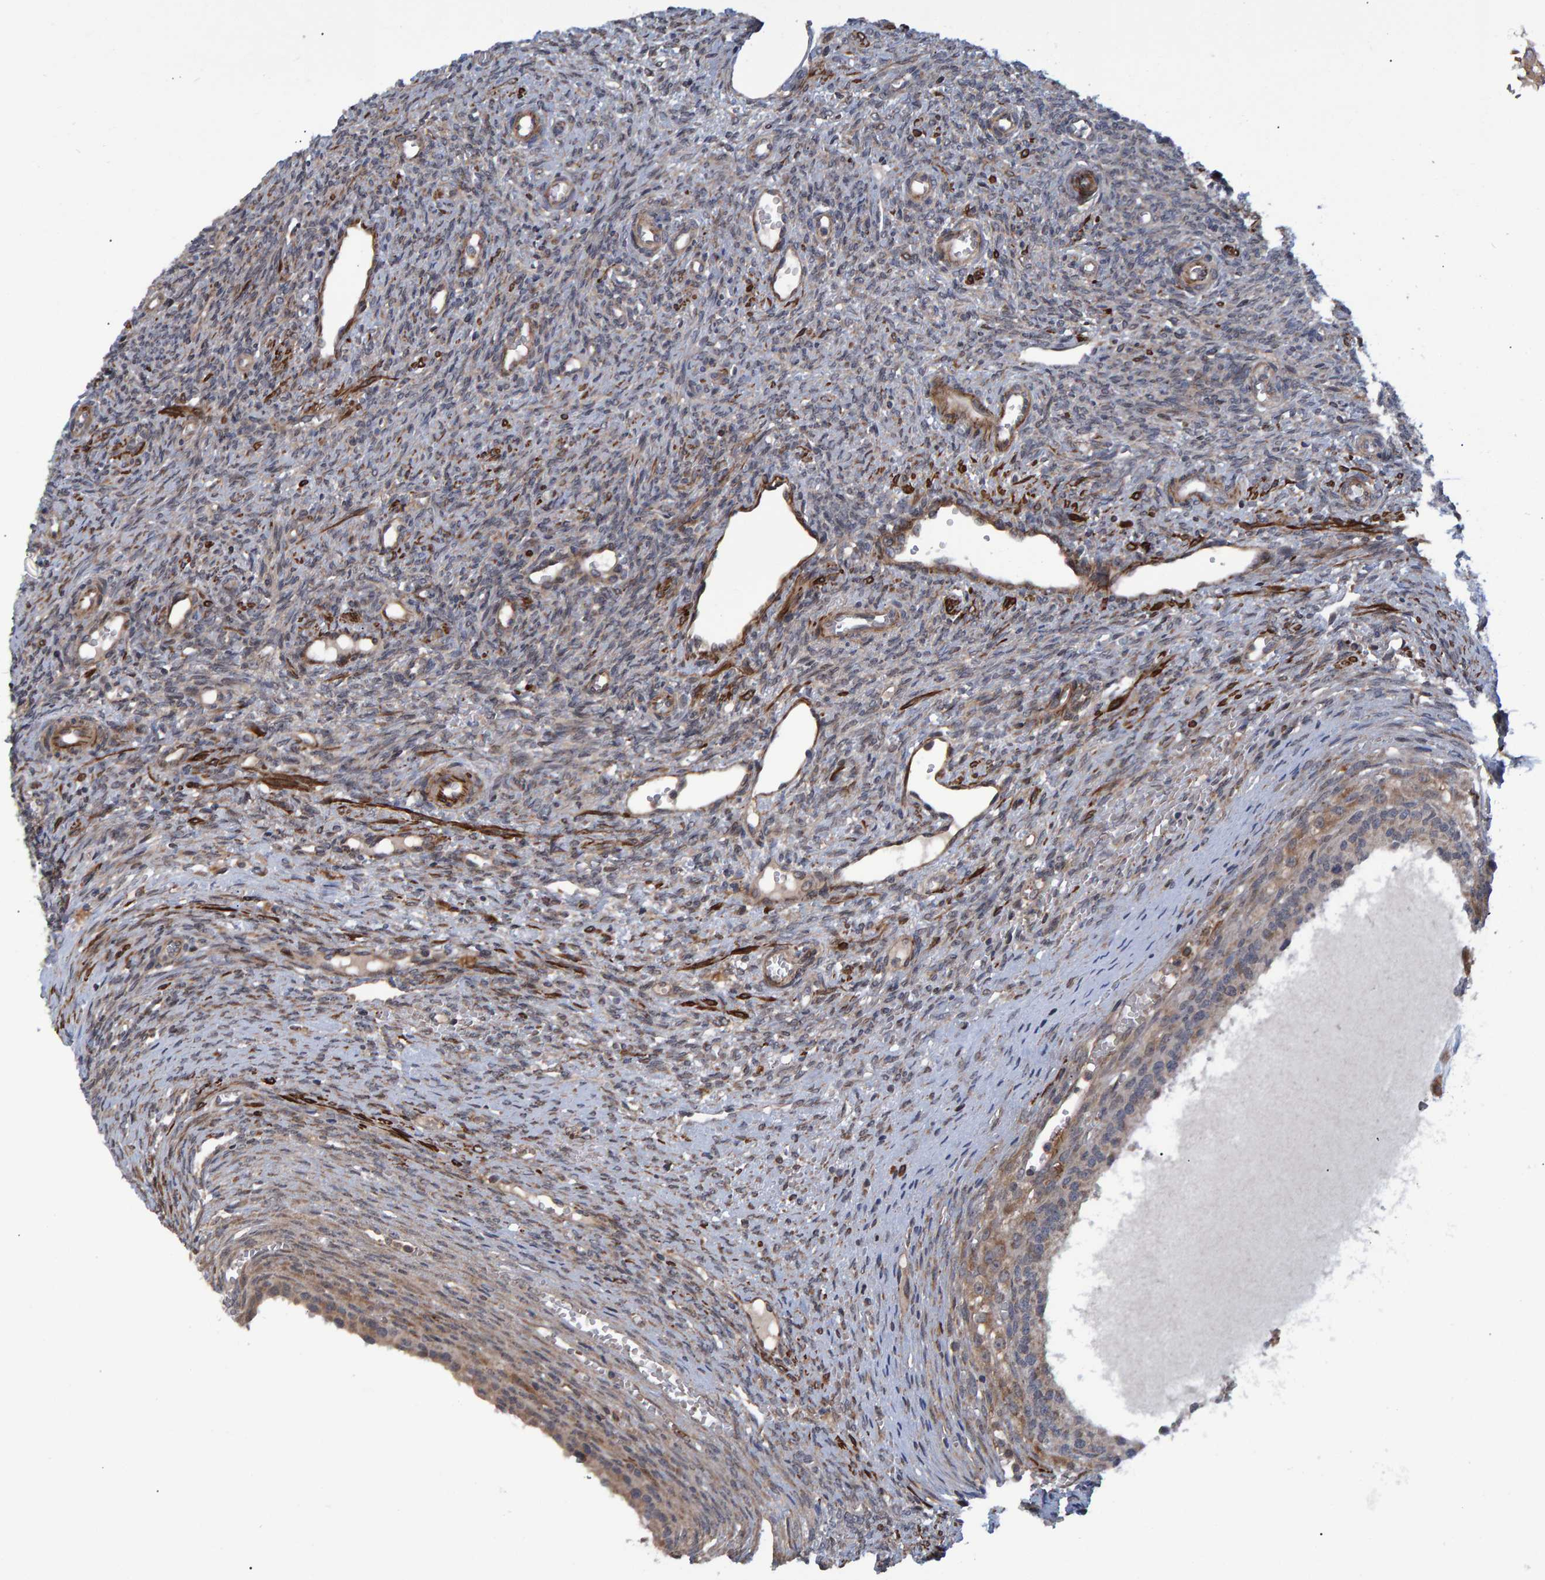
{"staining": {"intensity": "moderate", "quantity": ">75%", "location": "cytoplasmic/membranous"}, "tissue": "ovary", "cell_type": "Follicle cells", "image_type": "normal", "snomed": [{"axis": "morphology", "description": "Normal tissue, NOS"}, {"axis": "topography", "description": "Ovary"}], "caption": "Moderate cytoplasmic/membranous positivity for a protein is appreciated in approximately >75% of follicle cells of unremarkable ovary using IHC.", "gene": "ATP6V1H", "patient": {"sex": "female", "age": 41}}